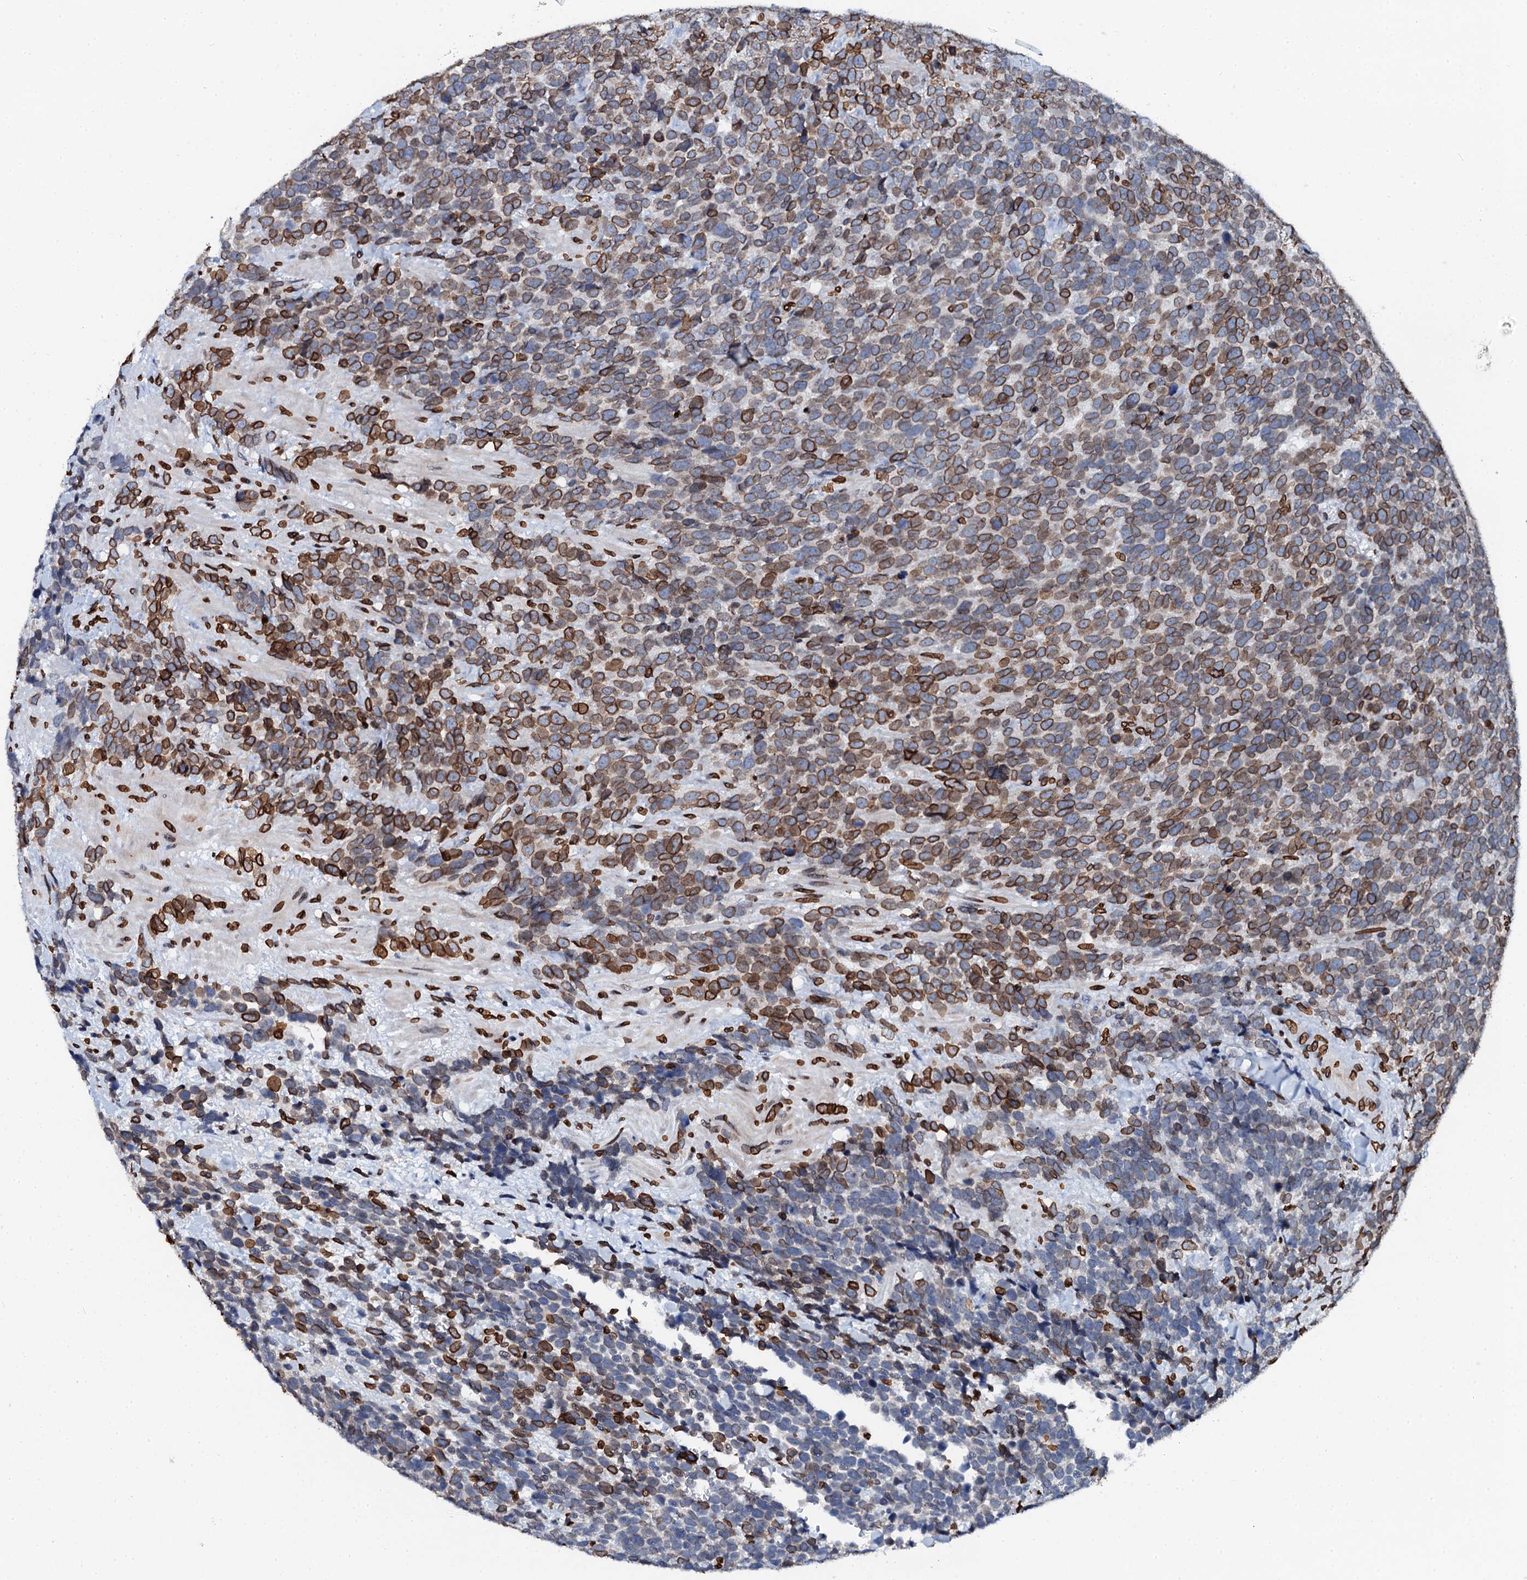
{"staining": {"intensity": "moderate", "quantity": "25%-75%", "location": "cytoplasmic/membranous,nuclear"}, "tissue": "urothelial cancer", "cell_type": "Tumor cells", "image_type": "cancer", "snomed": [{"axis": "morphology", "description": "Urothelial carcinoma, High grade"}, {"axis": "topography", "description": "Urinary bladder"}], "caption": "Immunohistochemical staining of high-grade urothelial carcinoma displays medium levels of moderate cytoplasmic/membranous and nuclear staining in about 25%-75% of tumor cells.", "gene": "KATNAL2", "patient": {"sex": "female", "age": 82}}